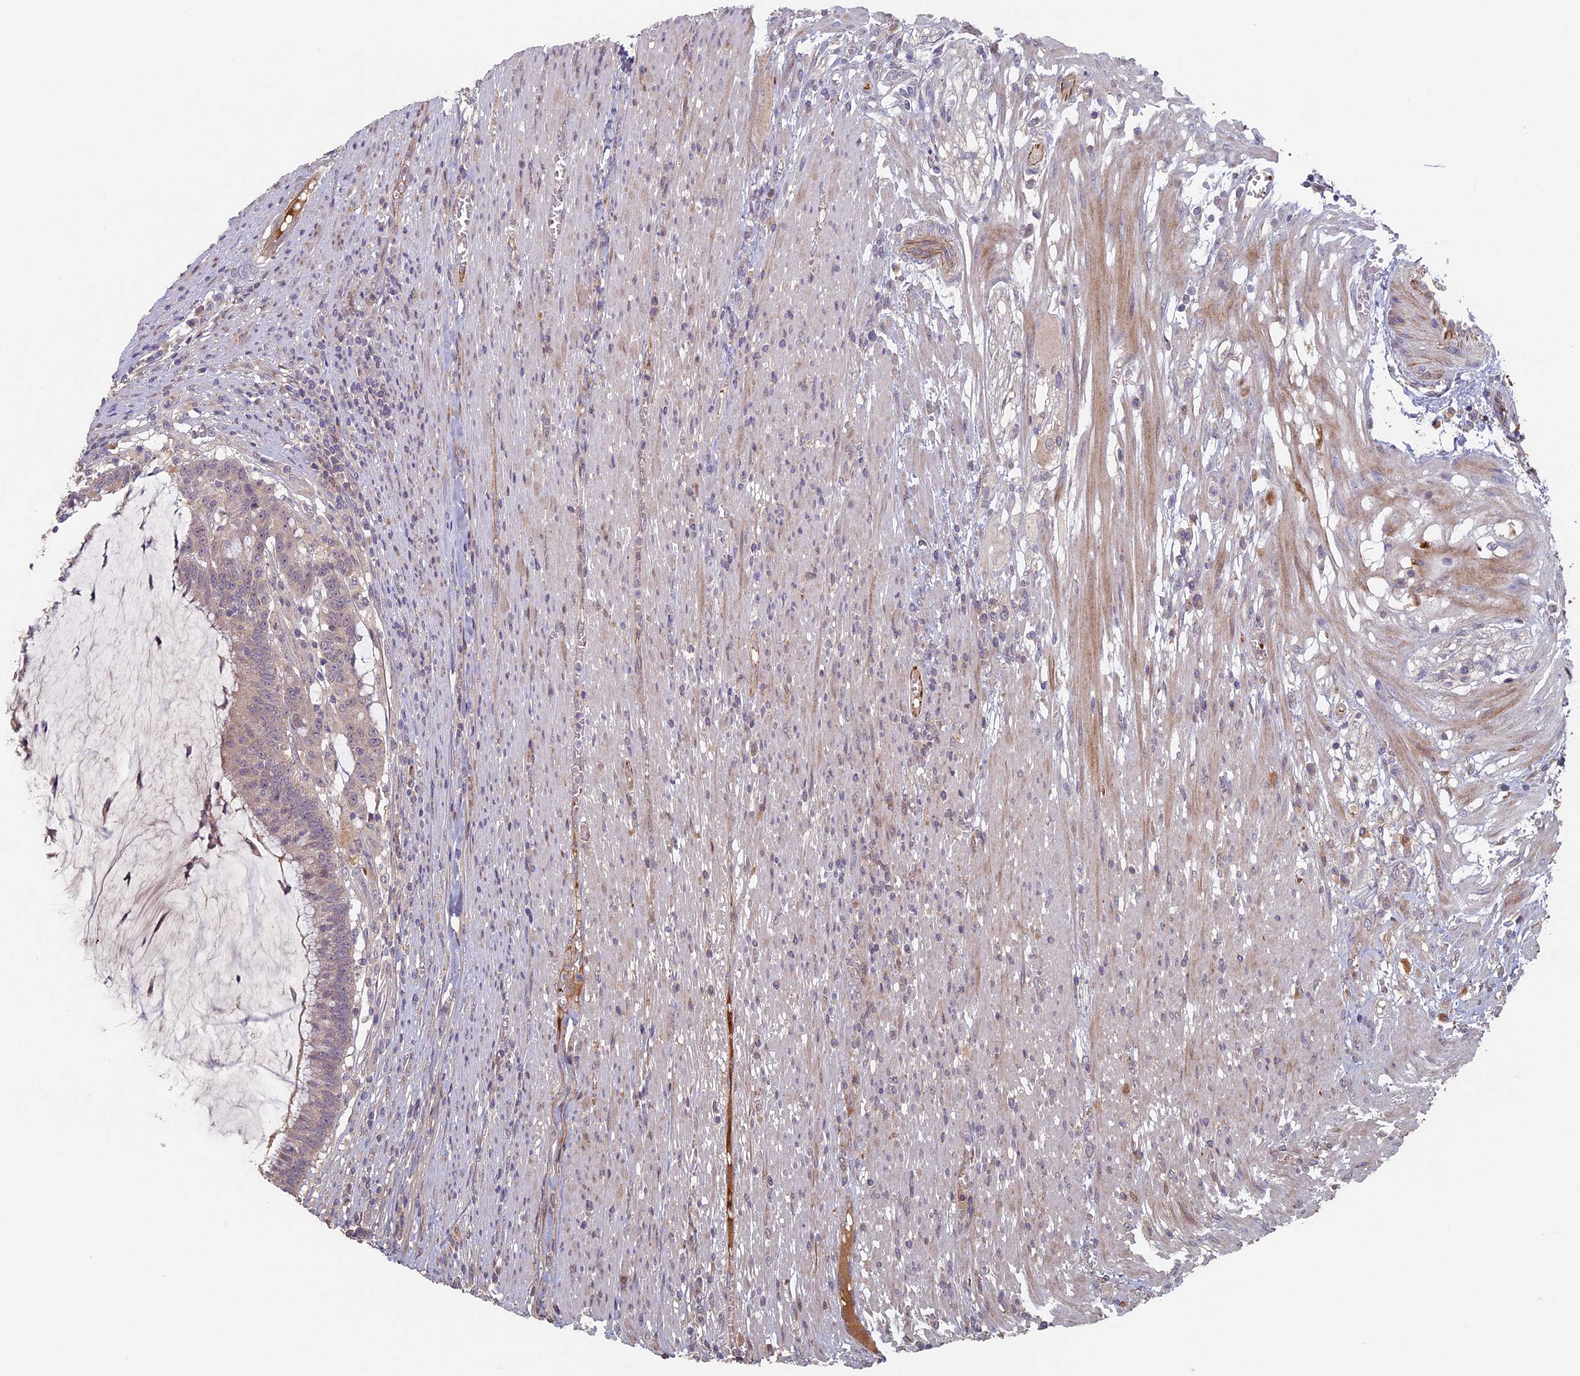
{"staining": {"intensity": "weak", "quantity": "25%-75%", "location": "cytoplasmic/membranous"}, "tissue": "colorectal cancer", "cell_type": "Tumor cells", "image_type": "cancer", "snomed": [{"axis": "morphology", "description": "Adenocarcinoma, NOS"}, {"axis": "topography", "description": "Rectum"}], "caption": "Protein staining of colorectal cancer (adenocarcinoma) tissue displays weak cytoplasmic/membranous expression in approximately 25%-75% of tumor cells.", "gene": "RCCD1", "patient": {"sex": "female", "age": 77}}